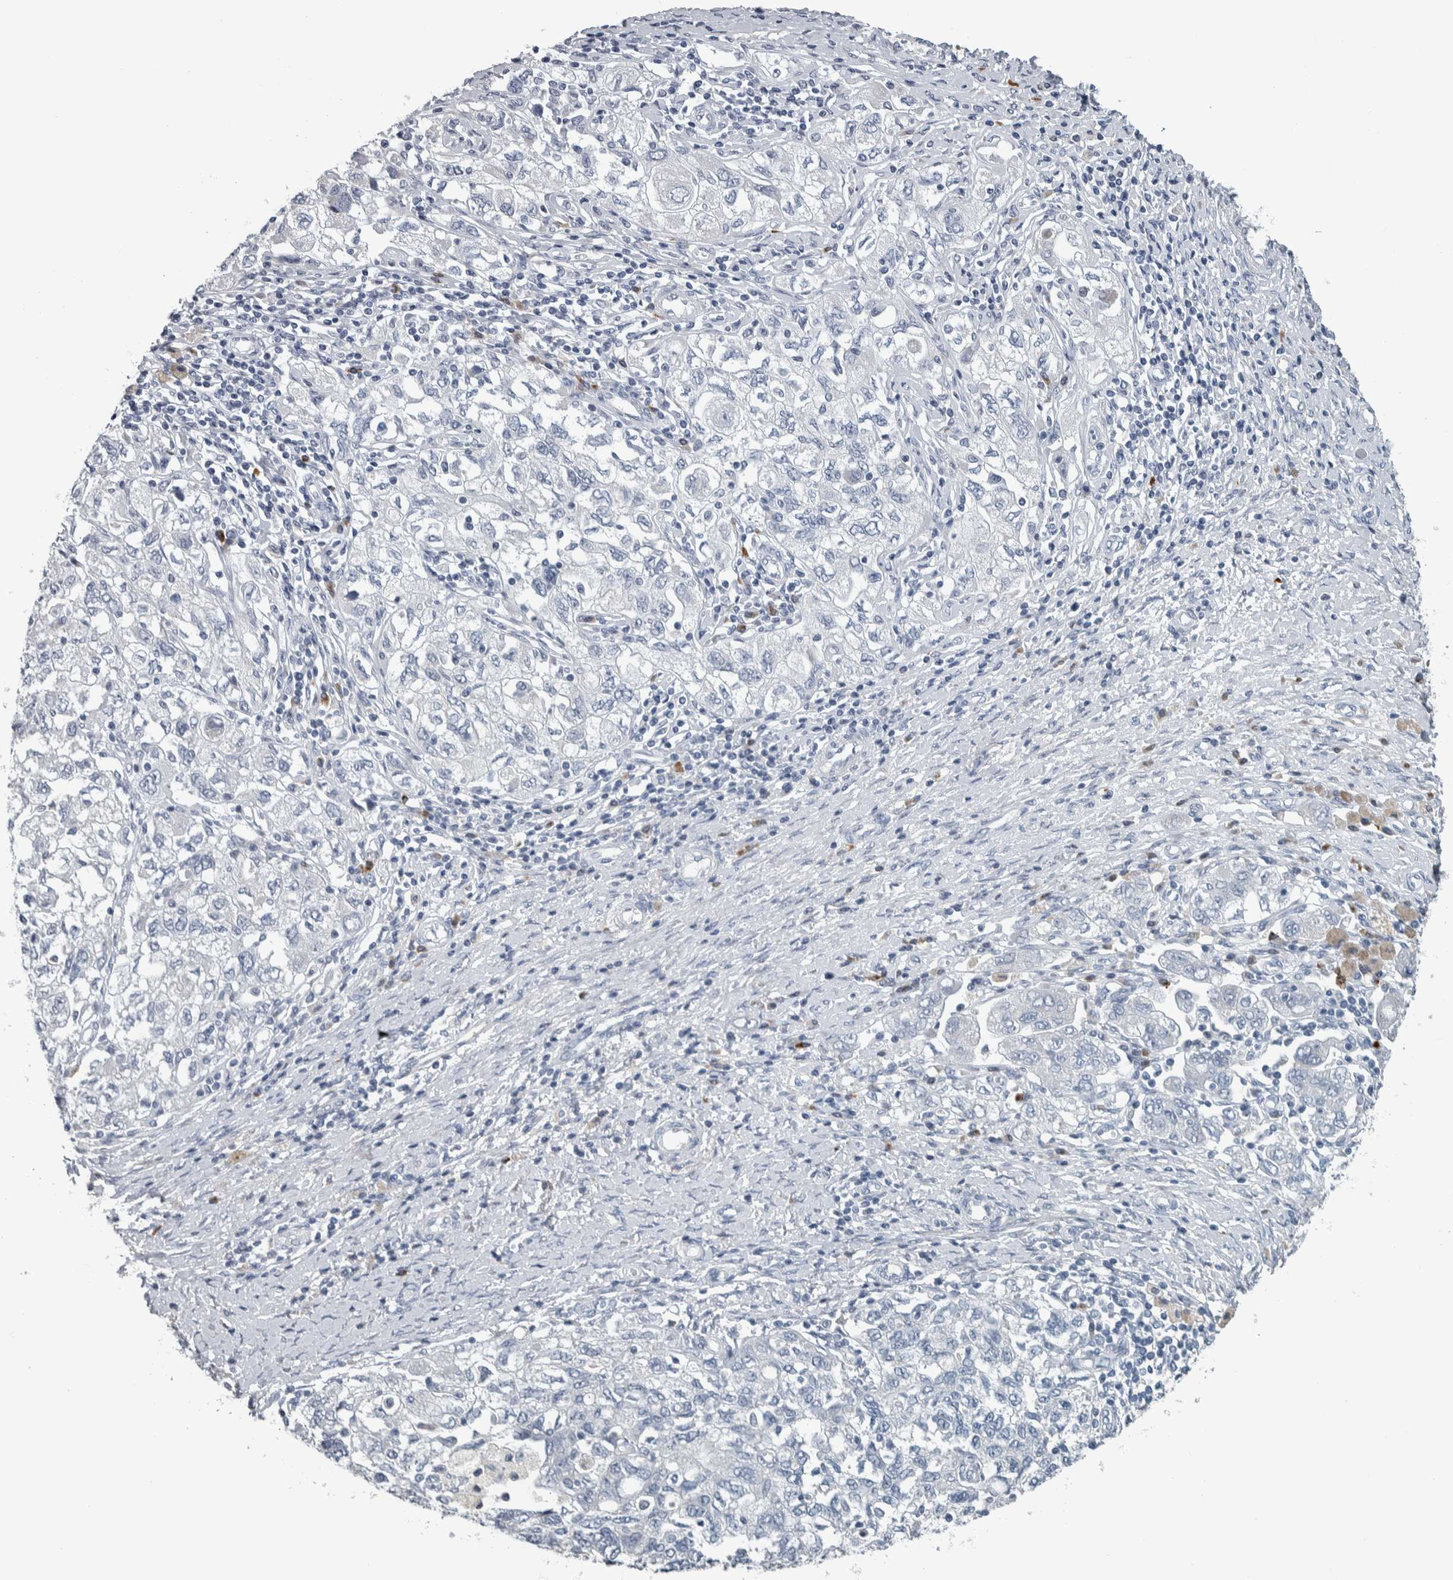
{"staining": {"intensity": "negative", "quantity": "none", "location": "none"}, "tissue": "ovarian cancer", "cell_type": "Tumor cells", "image_type": "cancer", "snomed": [{"axis": "morphology", "description": "Carcinoma, NOS"}, {"axis": "morphology", "description": "Cystadenocarcinoma, serous, NOS"}, {"axis": "topography", "description": "Ovary"}], "caption": "Tumor cells show no significant protein expression in ovarian cancer.", "gene": "CAVIN4", "patient": {"sex": "female", "age": 69}}